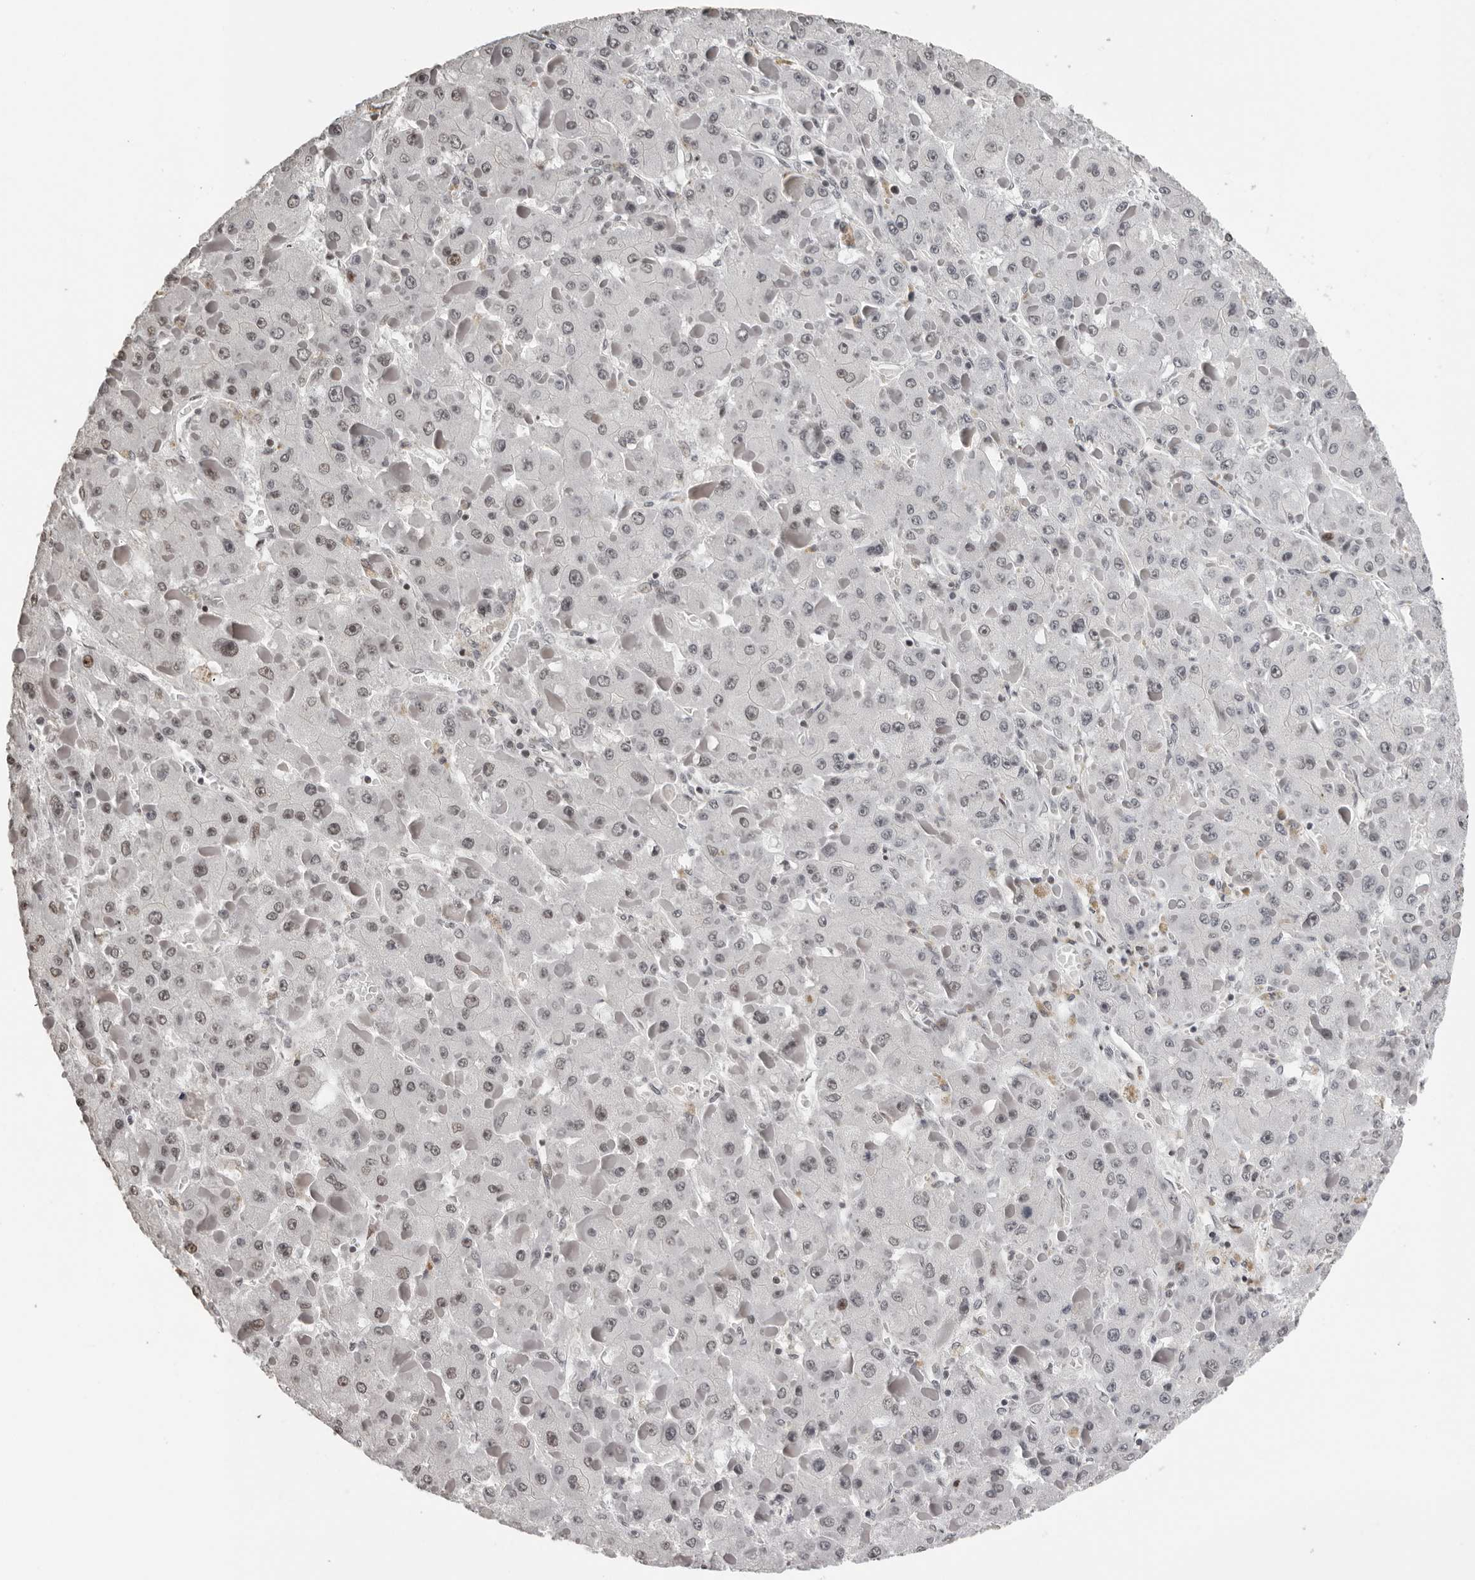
{"staining": {"intensity": "weak", "quantity": "<25%", "location": "nuclear"}, "tissue": "liver cancer", "cell_type": "Tumor cells", "image_type": "cancer", "snomed": [{"axis": "morphology", "description": "Carcinoma, Hepatocellular, NOS"}, {"axis": "topography", "description": "Liver"}], "caption": "DAB (3,3'-diaminobenzidine) immunohistochemical staining of liver hepatocellular carcinoma exhibits no significant positivity in tumor cells. (DAB (3,3'-diaminobenzidine) IHC visualized using brightfield microscopy, high magnification).", "gene": "ORC1", "patient": {"sex": "female", "age": 73}}